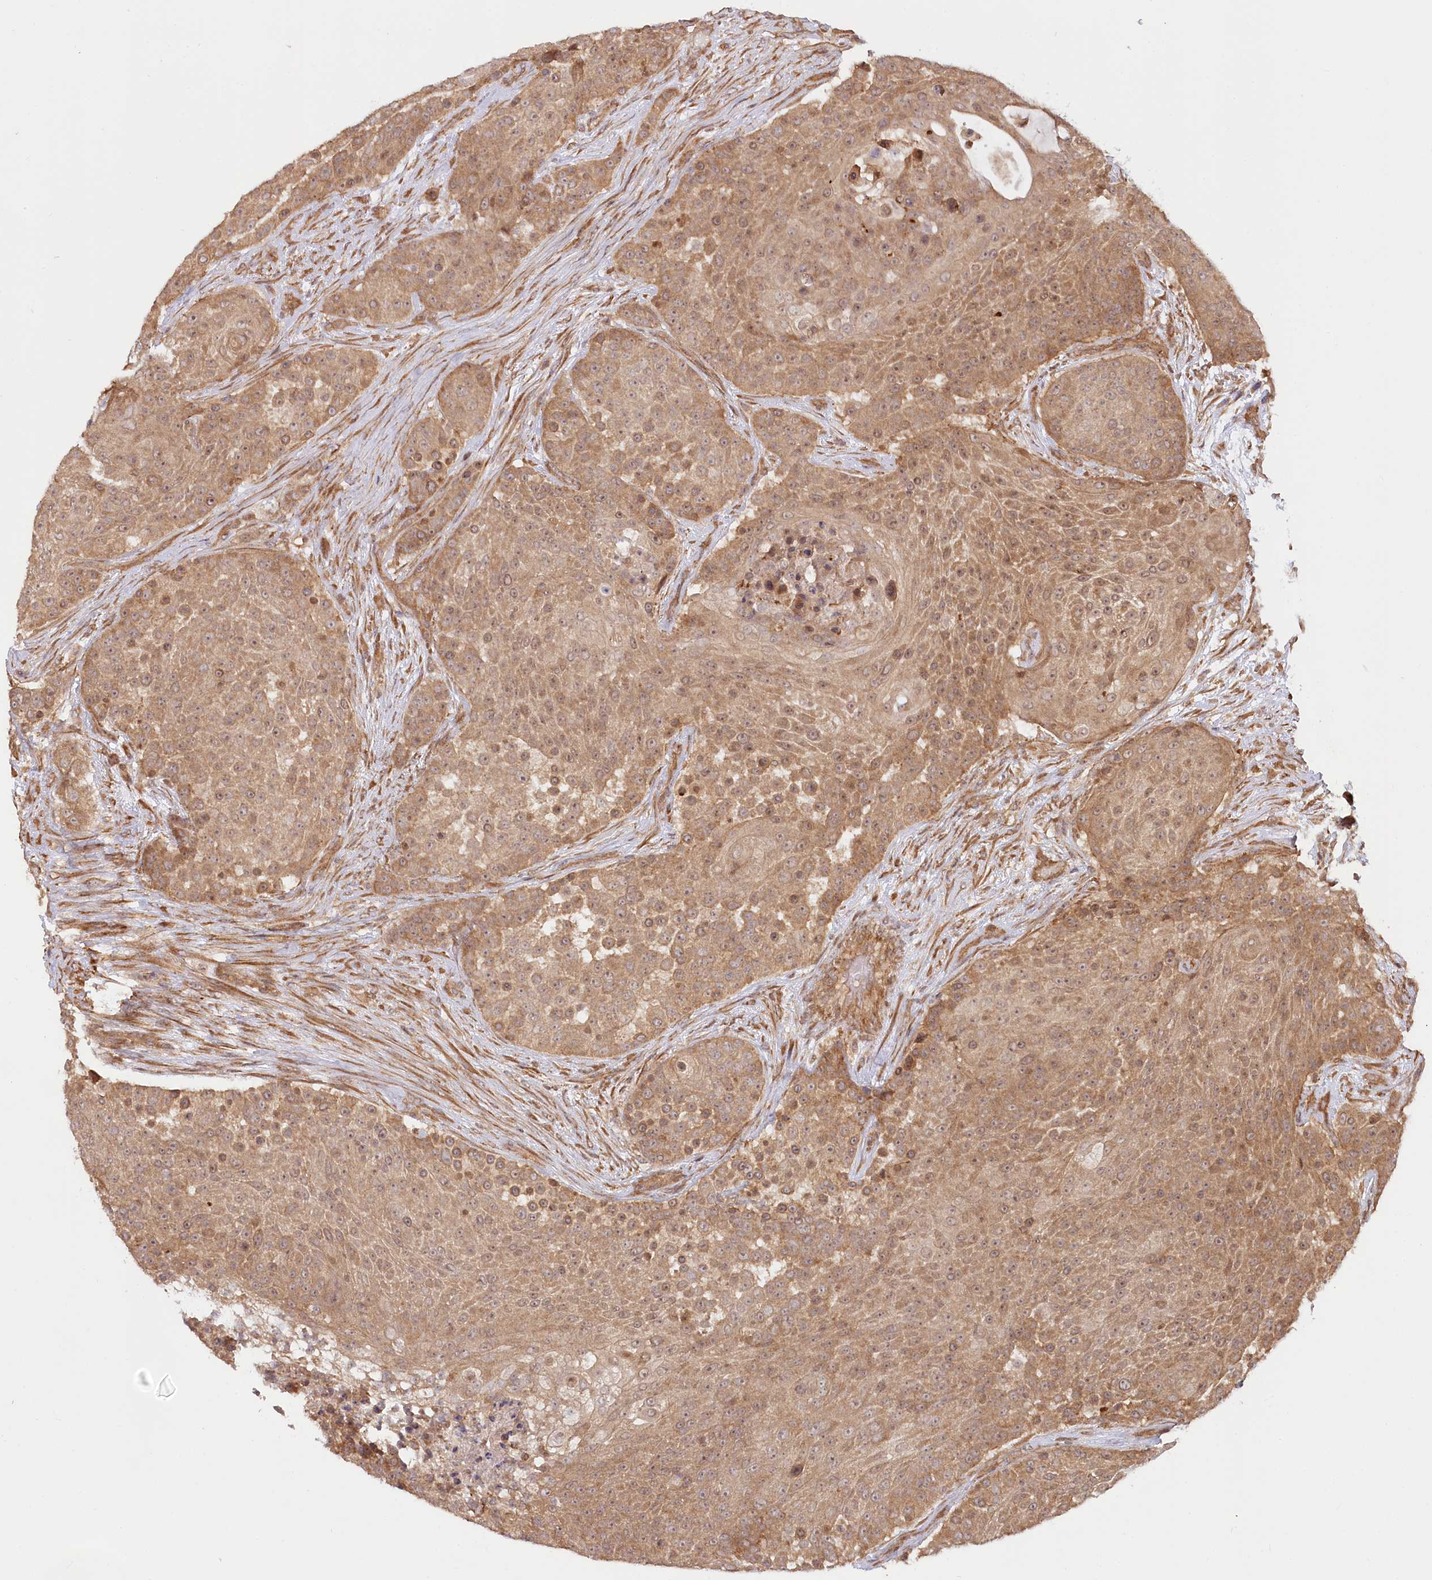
{"staining": {"intensity": "moderate", "quantity": ">75%", "location": "cytoplasmic/membranous,nuclear"}, "tissue": "urothelial cancer", "cell_type": "Tumor cells", "image_type": "cancer", "snomed": [{"axis": "morphology", "description": "Urothelial carcinoma, High grade"}, {"axis": "topography", "description": "Urinary bladder"}], "caption": "Moderate cytoplasmic/membranous and nuclear expression for a protein is identified in about >75% of tumor cells of urothelial cancer using immunohistochemistry (IHC).", "gene": "CEP70", "patient": {"sex": "female", "age": 63}}